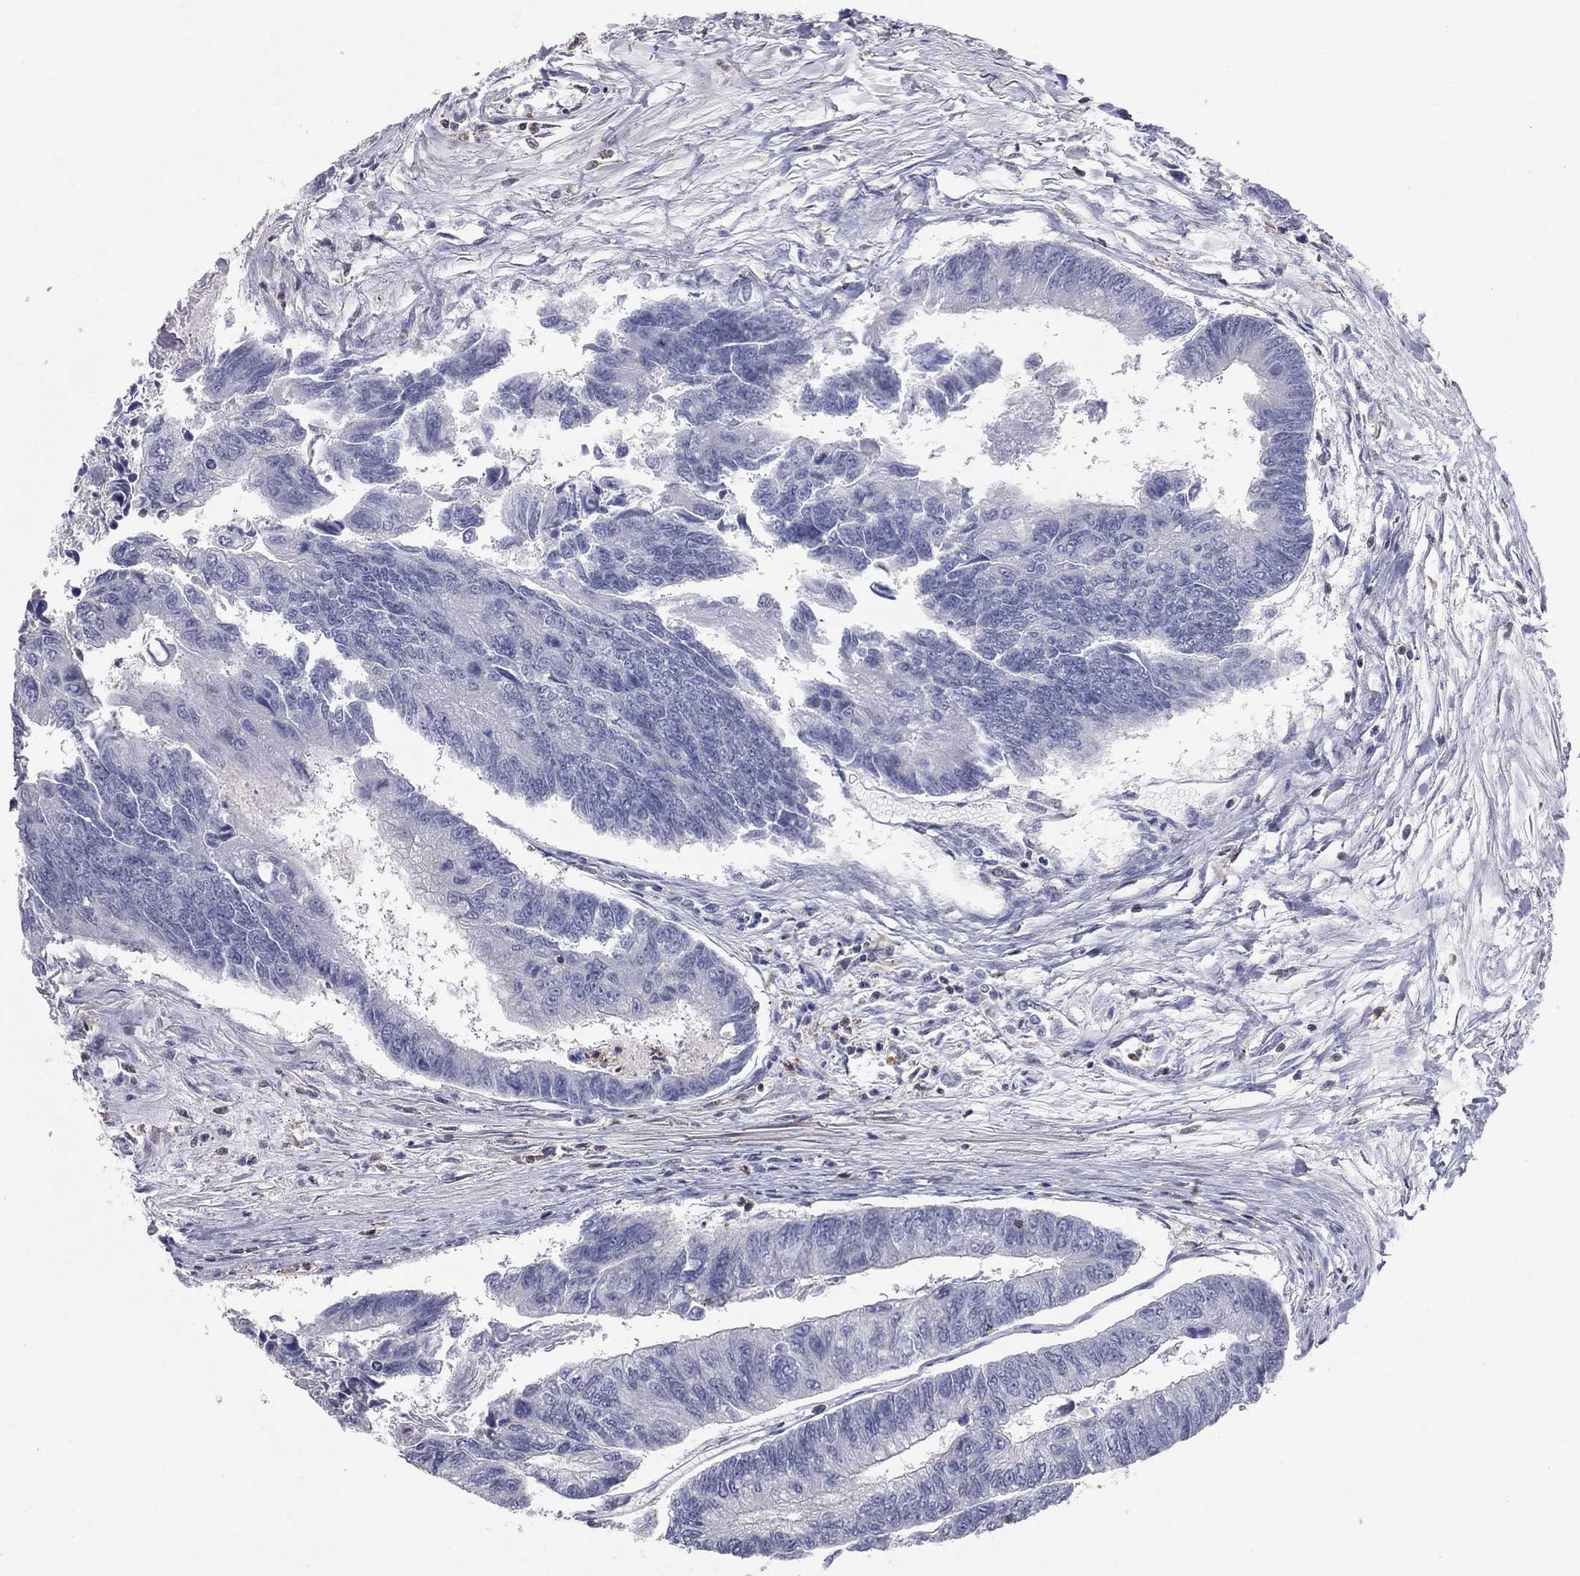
{"staining": {"intensity": "negative", "quantity": "none", "location": "none"}, "tissue": "colorectal cancer", "cell_type": "Tumor cells", "image_type": "cancer", "snomed": [{"axis": "morphology", "description": "Adenocarcinoma, NOS"}, {"axis": "topography", "description": "Colon"}], "caption": "An image of colorectal cancer (adenocarcinoma) stained for a protein exhibits no brown staining in tumor cells.", "gene": "PSTPIP1", "patient": {"sex": "female", "age": 65}}